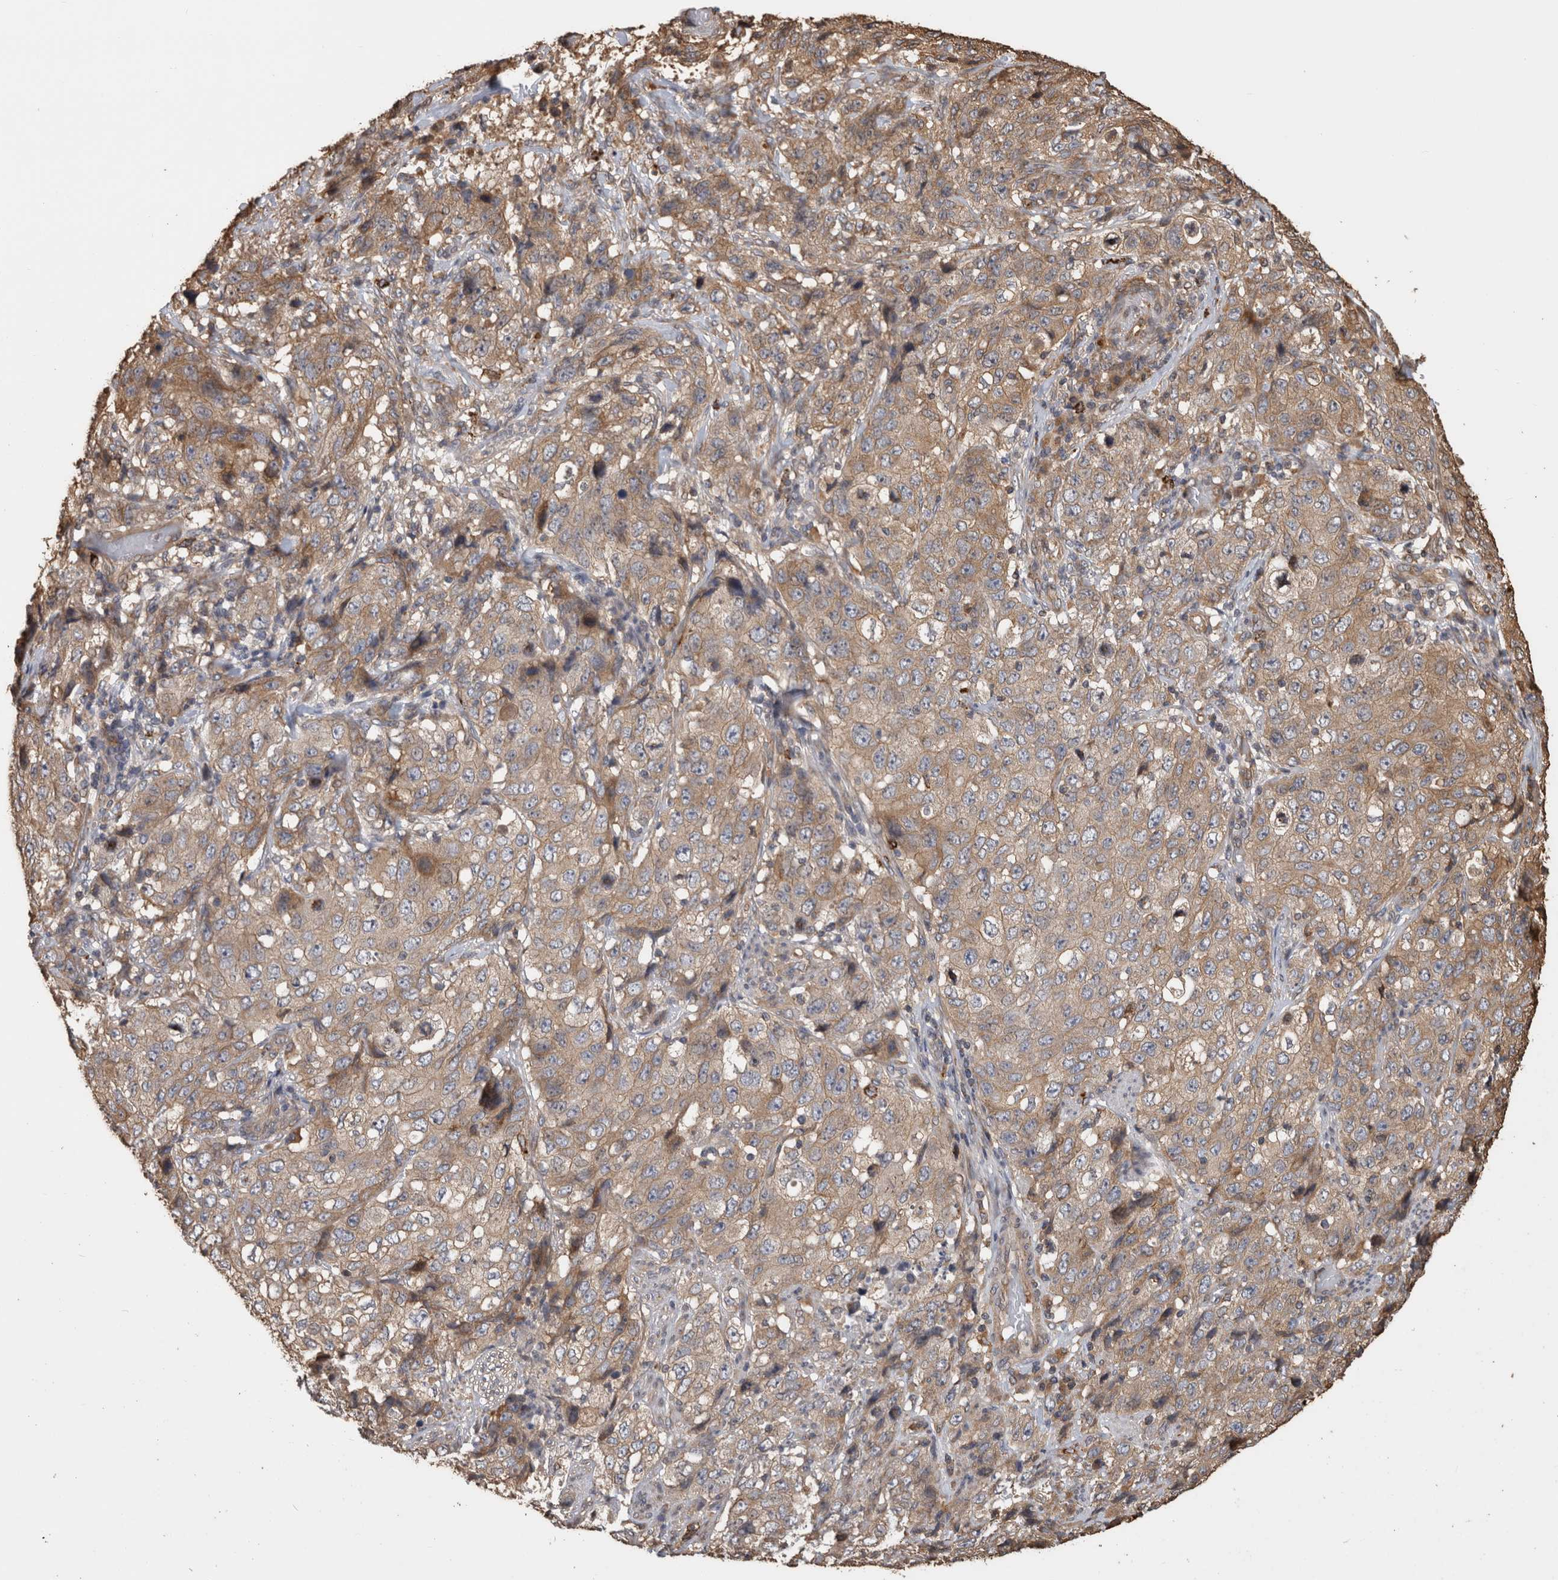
{"staining": {"intensity": "moderate", "quantity": "25%-75%", "location": "cytoplasmic/membranous"}, "tissue": "stomach cancer", "cell_type": "Tumor cells", "image_type": "cancer", "snomed": [{"axis": "morphology", "description": "Adenocarcinoma, NOS"}, {"axis": "topography", "description": "Stomach"}], "caption": "Human stomach cancer (adenocarcinoma) stained with a protein marker reveals moderate staining in tumor cells.", "gene": "CLIP1", "patient": {"sex": "male", "age": 48}}